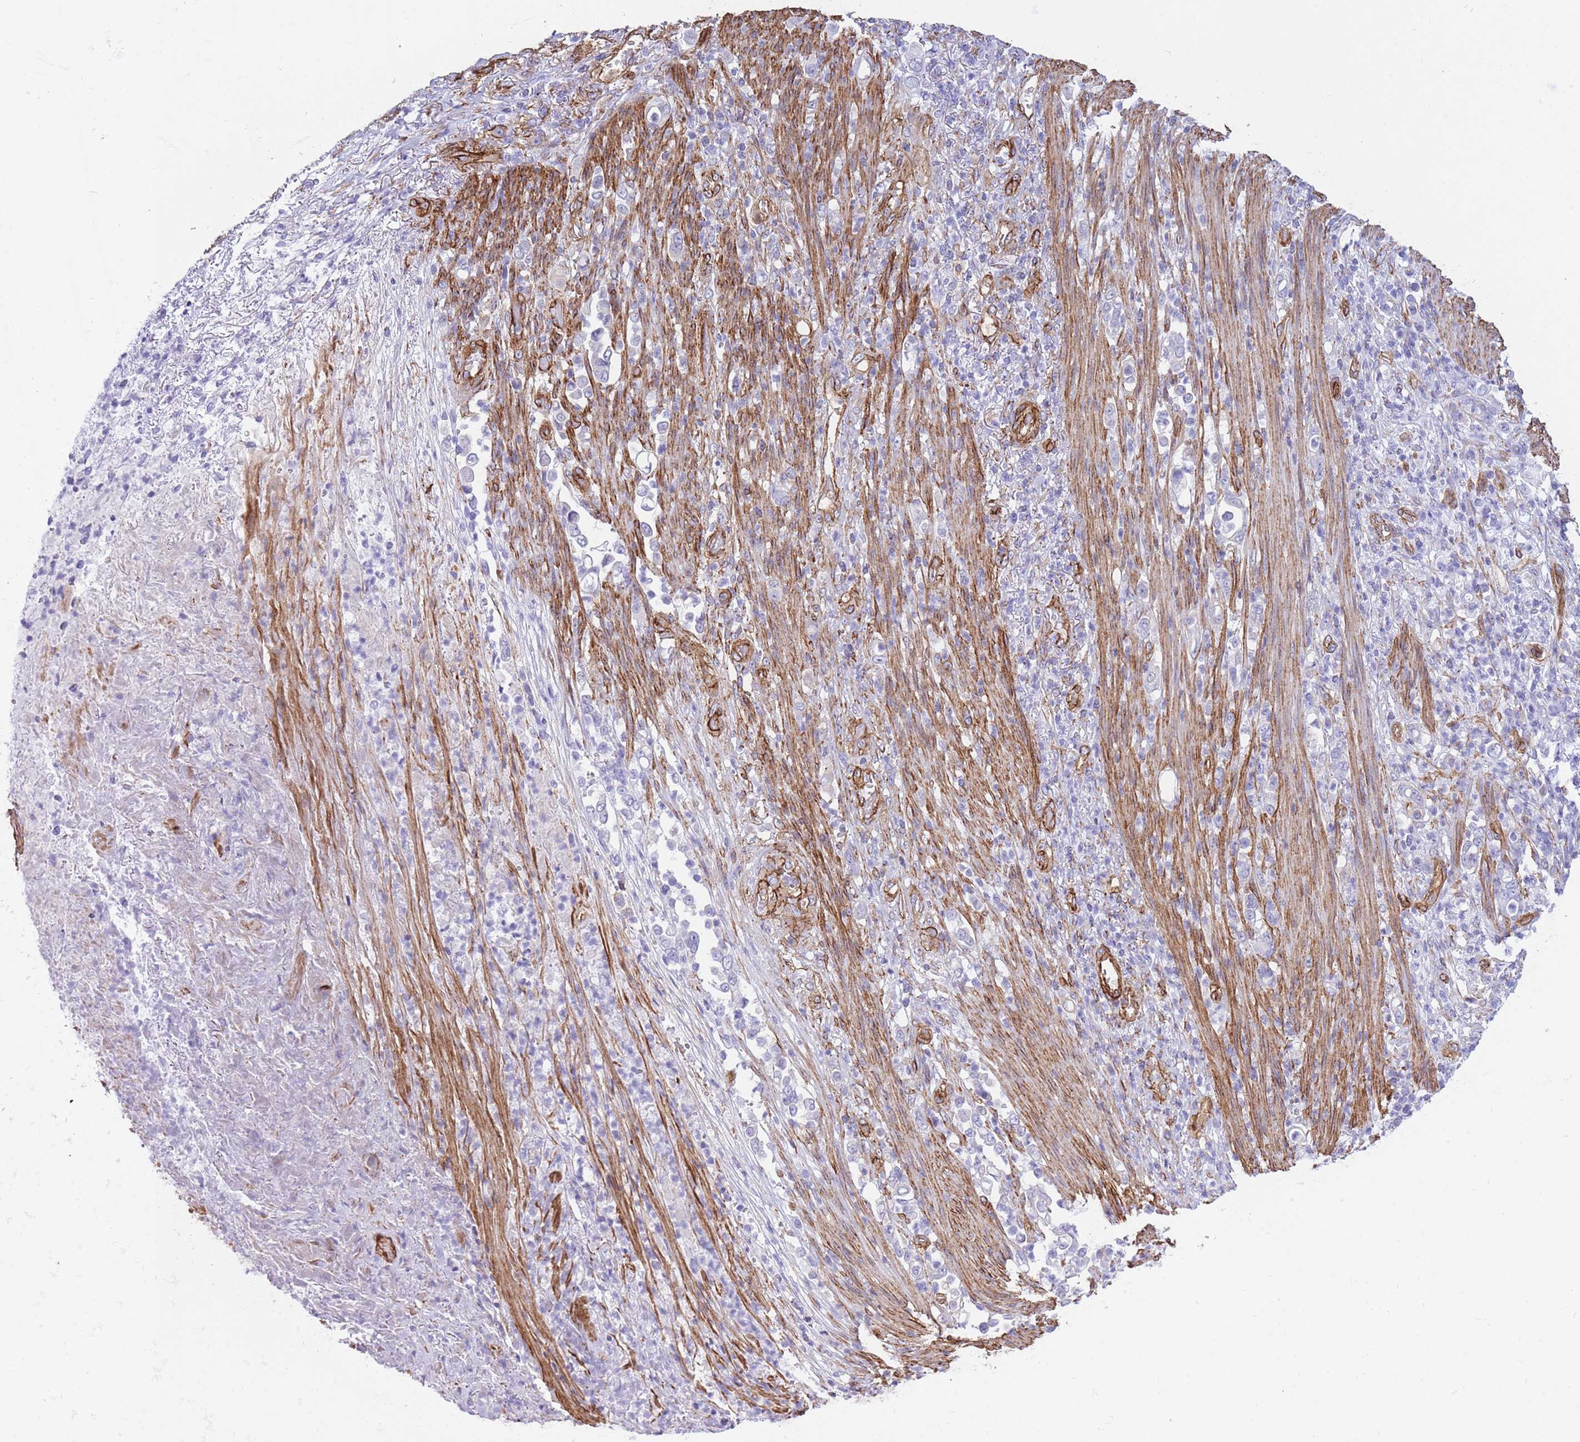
{"staining": {"intensity": "negative", "quantity": "none", "location": "none"}, "tissue": "stomach cancer", "cell_type": "Tumor cells", "image_type": "cancer", "snomed": [{"axis": "morphology", "description": "Normal tissue, NOS"}, {"axis": "morphology", "description": "Adenocarcinoma, NOS"}, {"axis": "topography", "description": "Stomach"}], "caption": "Tumor cells are negative for protein expression in human stomach cancer.", "gene": "CAVIN1", "patient": {"sex": "female", "age": 79}}